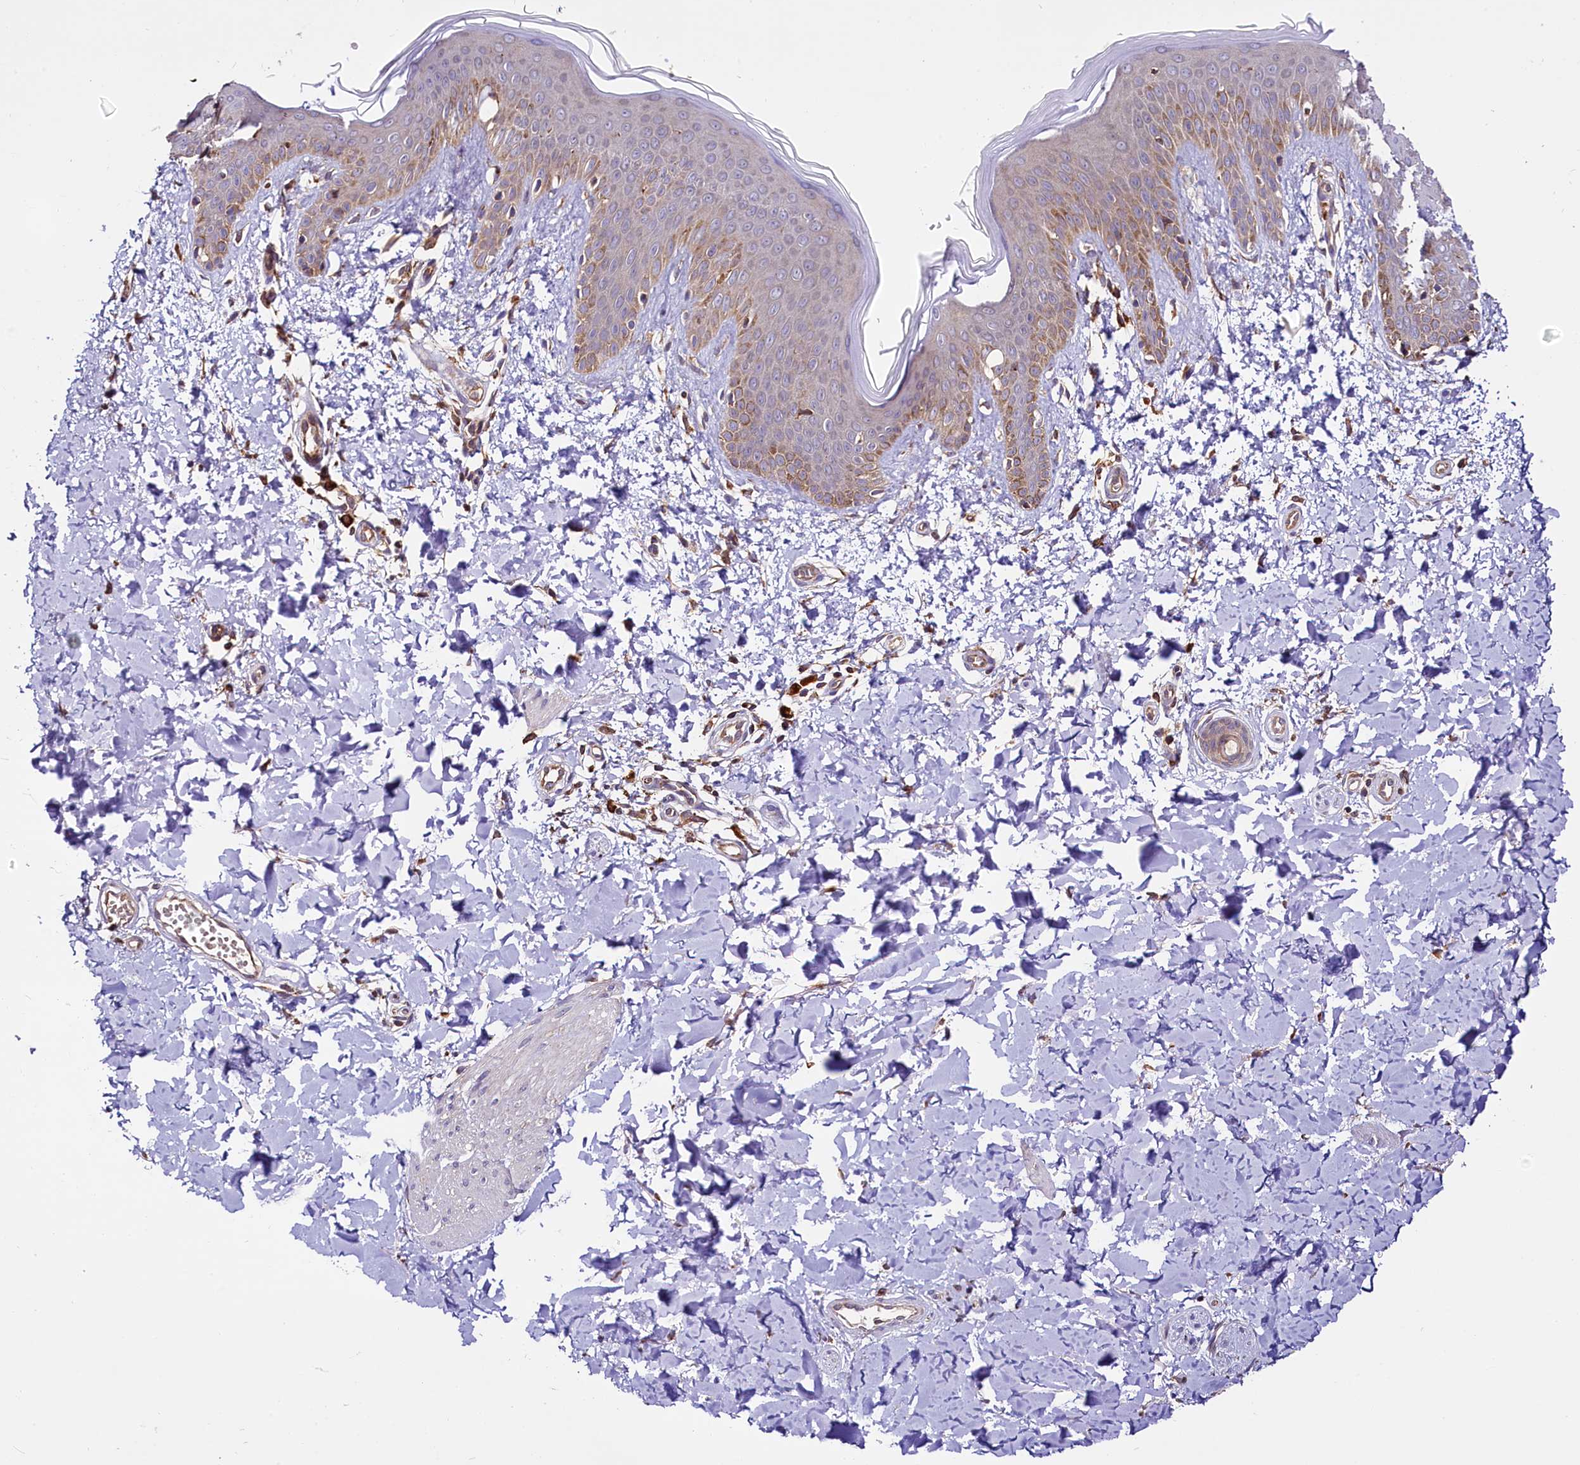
{"staining": {"intensity": "moderate", "quantity": ">75%", "location": "cytoplasmic/membranous"}, "tissue": "skin", "cell_type": "Fibroblasts", "image_type": "normal", "snomed": [{"axis": "morphology", "description": "Normal tissue, NOS"}, {"axis": "topography", "description": "Skin"}], "caption": "Moderate cytoplasmic/membranous positivity is identified in approximately >75% of fibroblasts in unremarkable skin. (IHC, brightfield microscopy, high magnification).", "gene": "UFM1", "patient": {"sex": "male", "age": 36}}